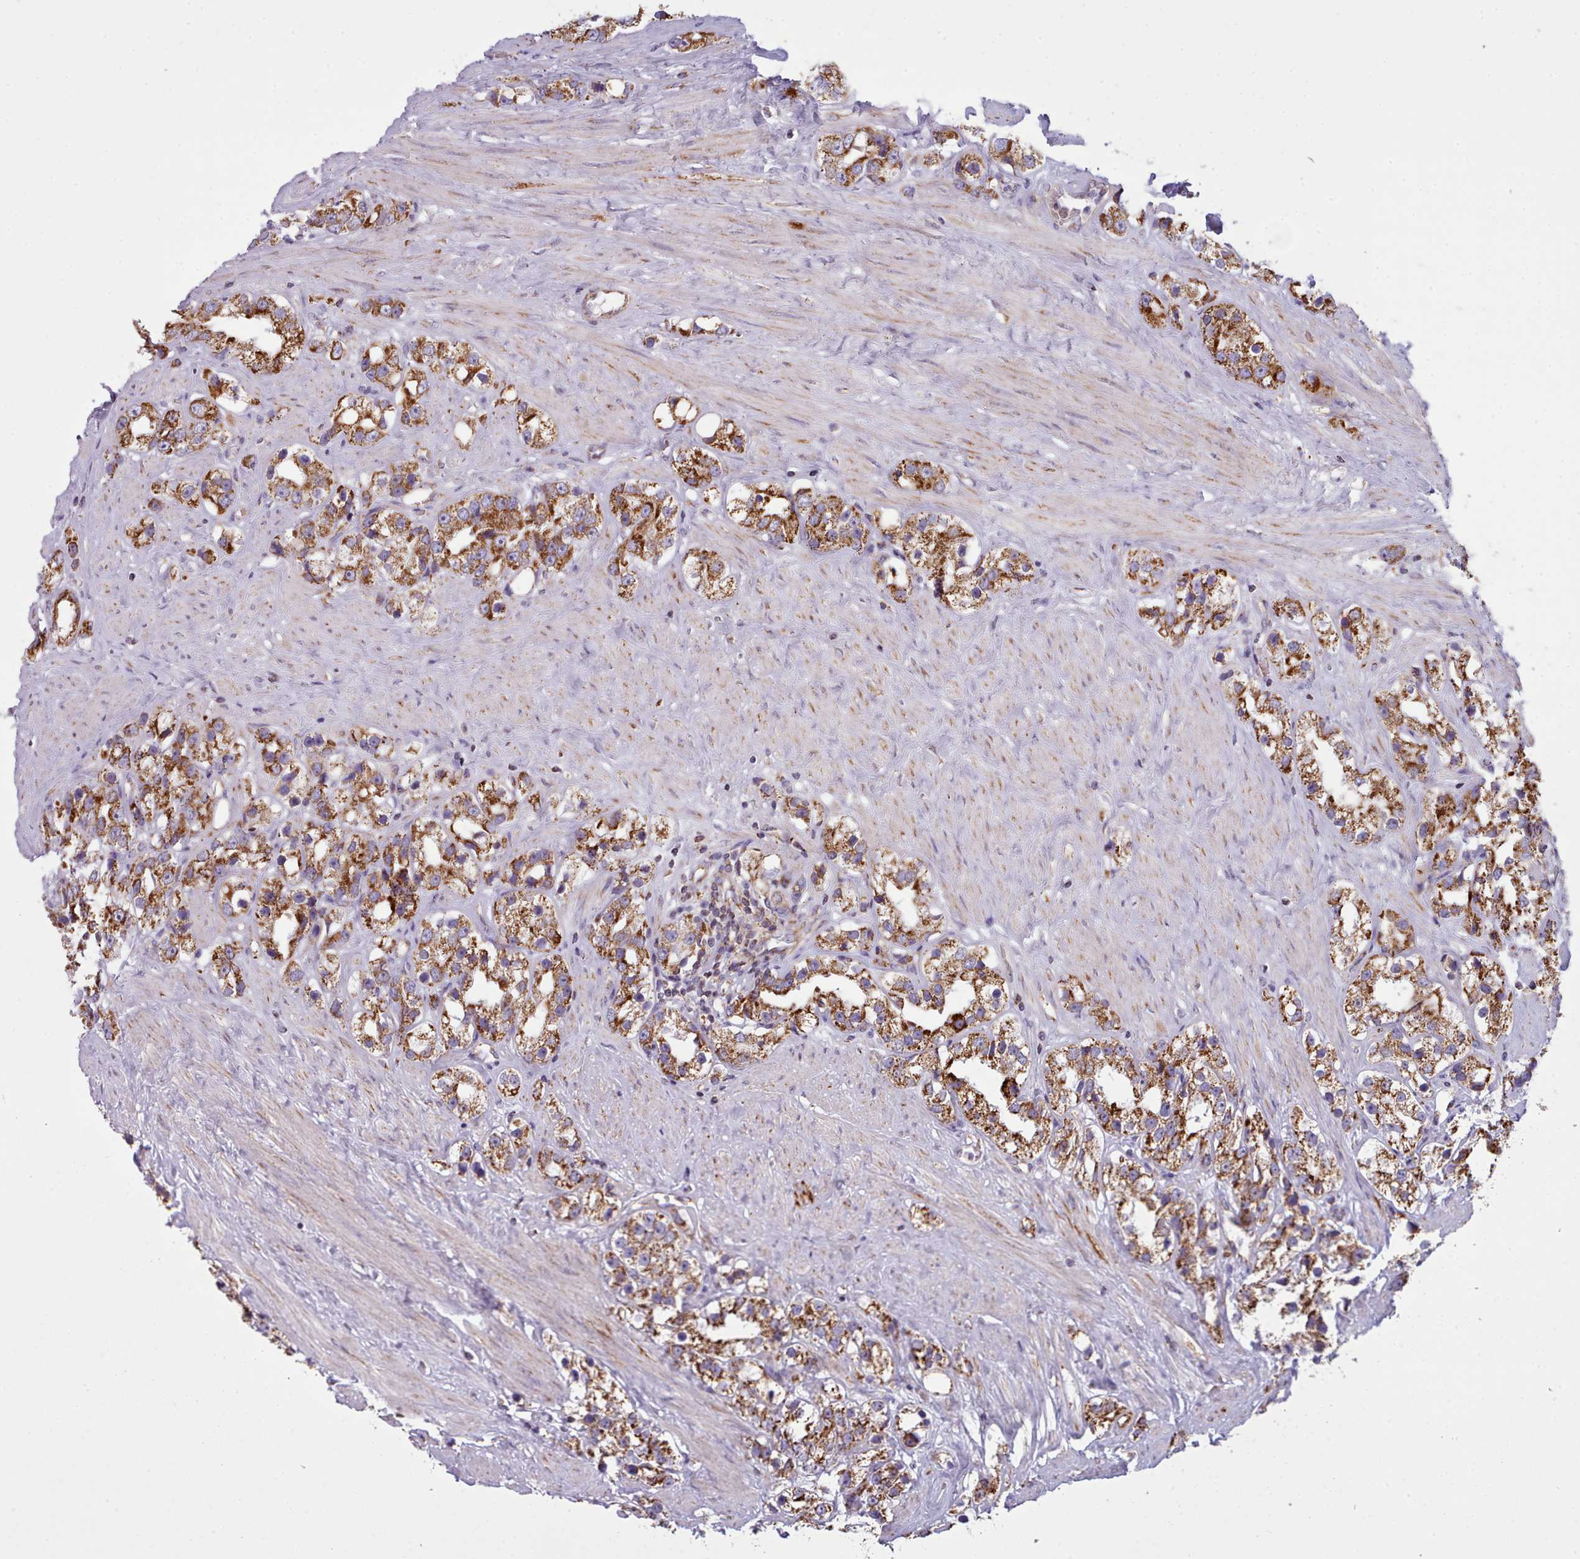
{"staining": {"intensity": "strong", "quantity": ">75%", "location": "cytoplasmic/membranous"}, "tissue": "prostate cancer", "cell_type": "Tumor cells", "image_type": "cancer", "snomed": [{"axis": "morphology", "description": "Adenocarcinoma, NOS"}, {"axis": "topography", "description": "Prostate"}], "caption": "Prostate adenocarcinoma tissue shows strong cytoplasmic/membranous positivity in about >75% of tumor cells", "gene": "SRP54", "patient": {"sex": "male", "age": 79}}